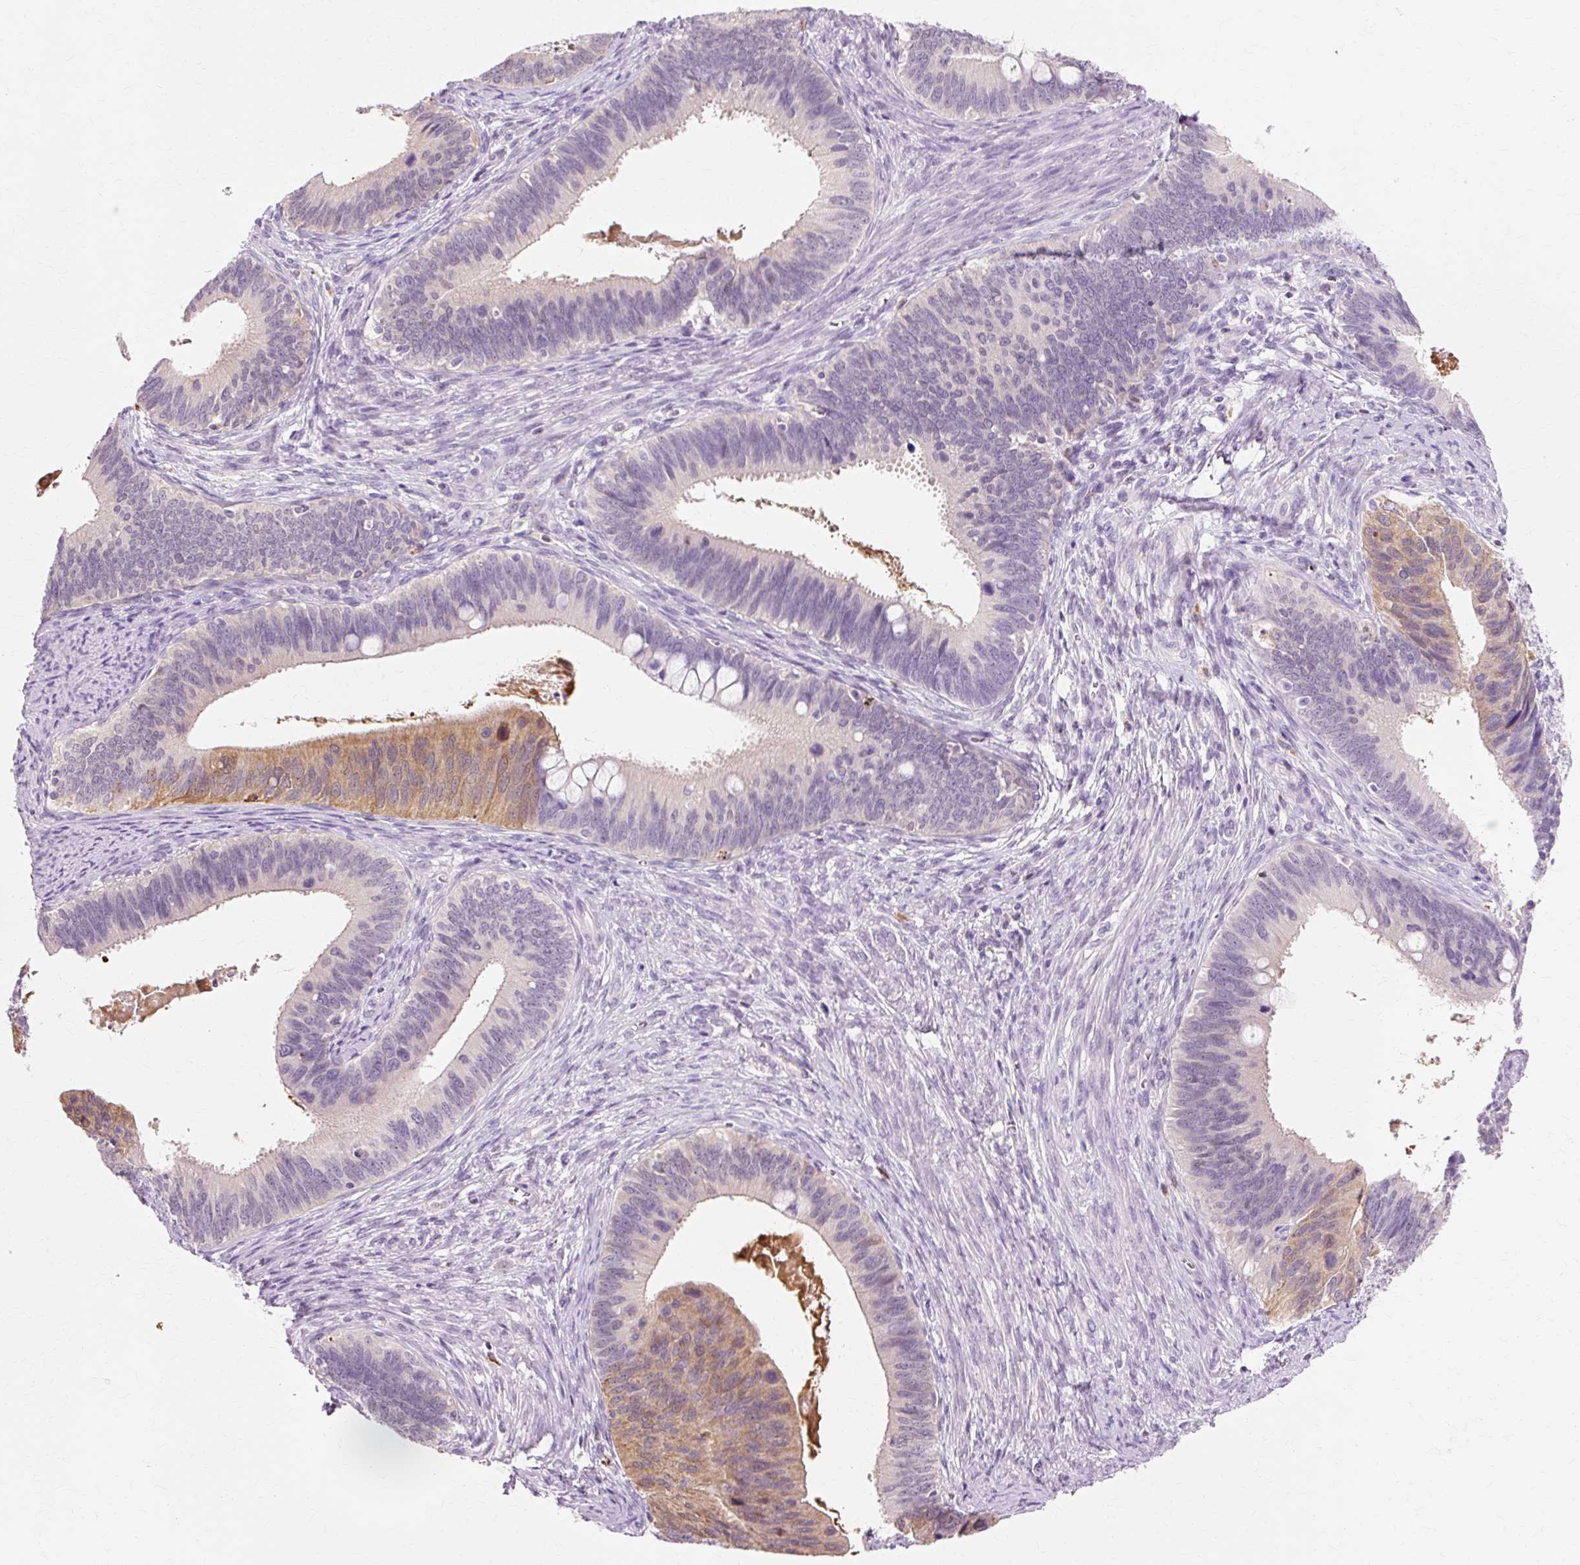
{"staining": {"intensity": "moderate", "quantity": "<25%", "location": "cytoplasmic/membranous"}, "tissue": "cervical cancer", "cell_type": "Tumor cells", "image_type": "cancer", "snomed": [{"axis": "morphology", "description": "Adenocarcinoma, NOS"}, {"axis": "topography", "description": "Cervix"}], "caption": "Human cervical adenocarcinoma stained with a brown dye exhibits moderate cytoplasmic/membranous positive staining in approximately <25% of tumor cells.", "gene": "VN1R2", "patient": {"sex": "female", "age": 42}}